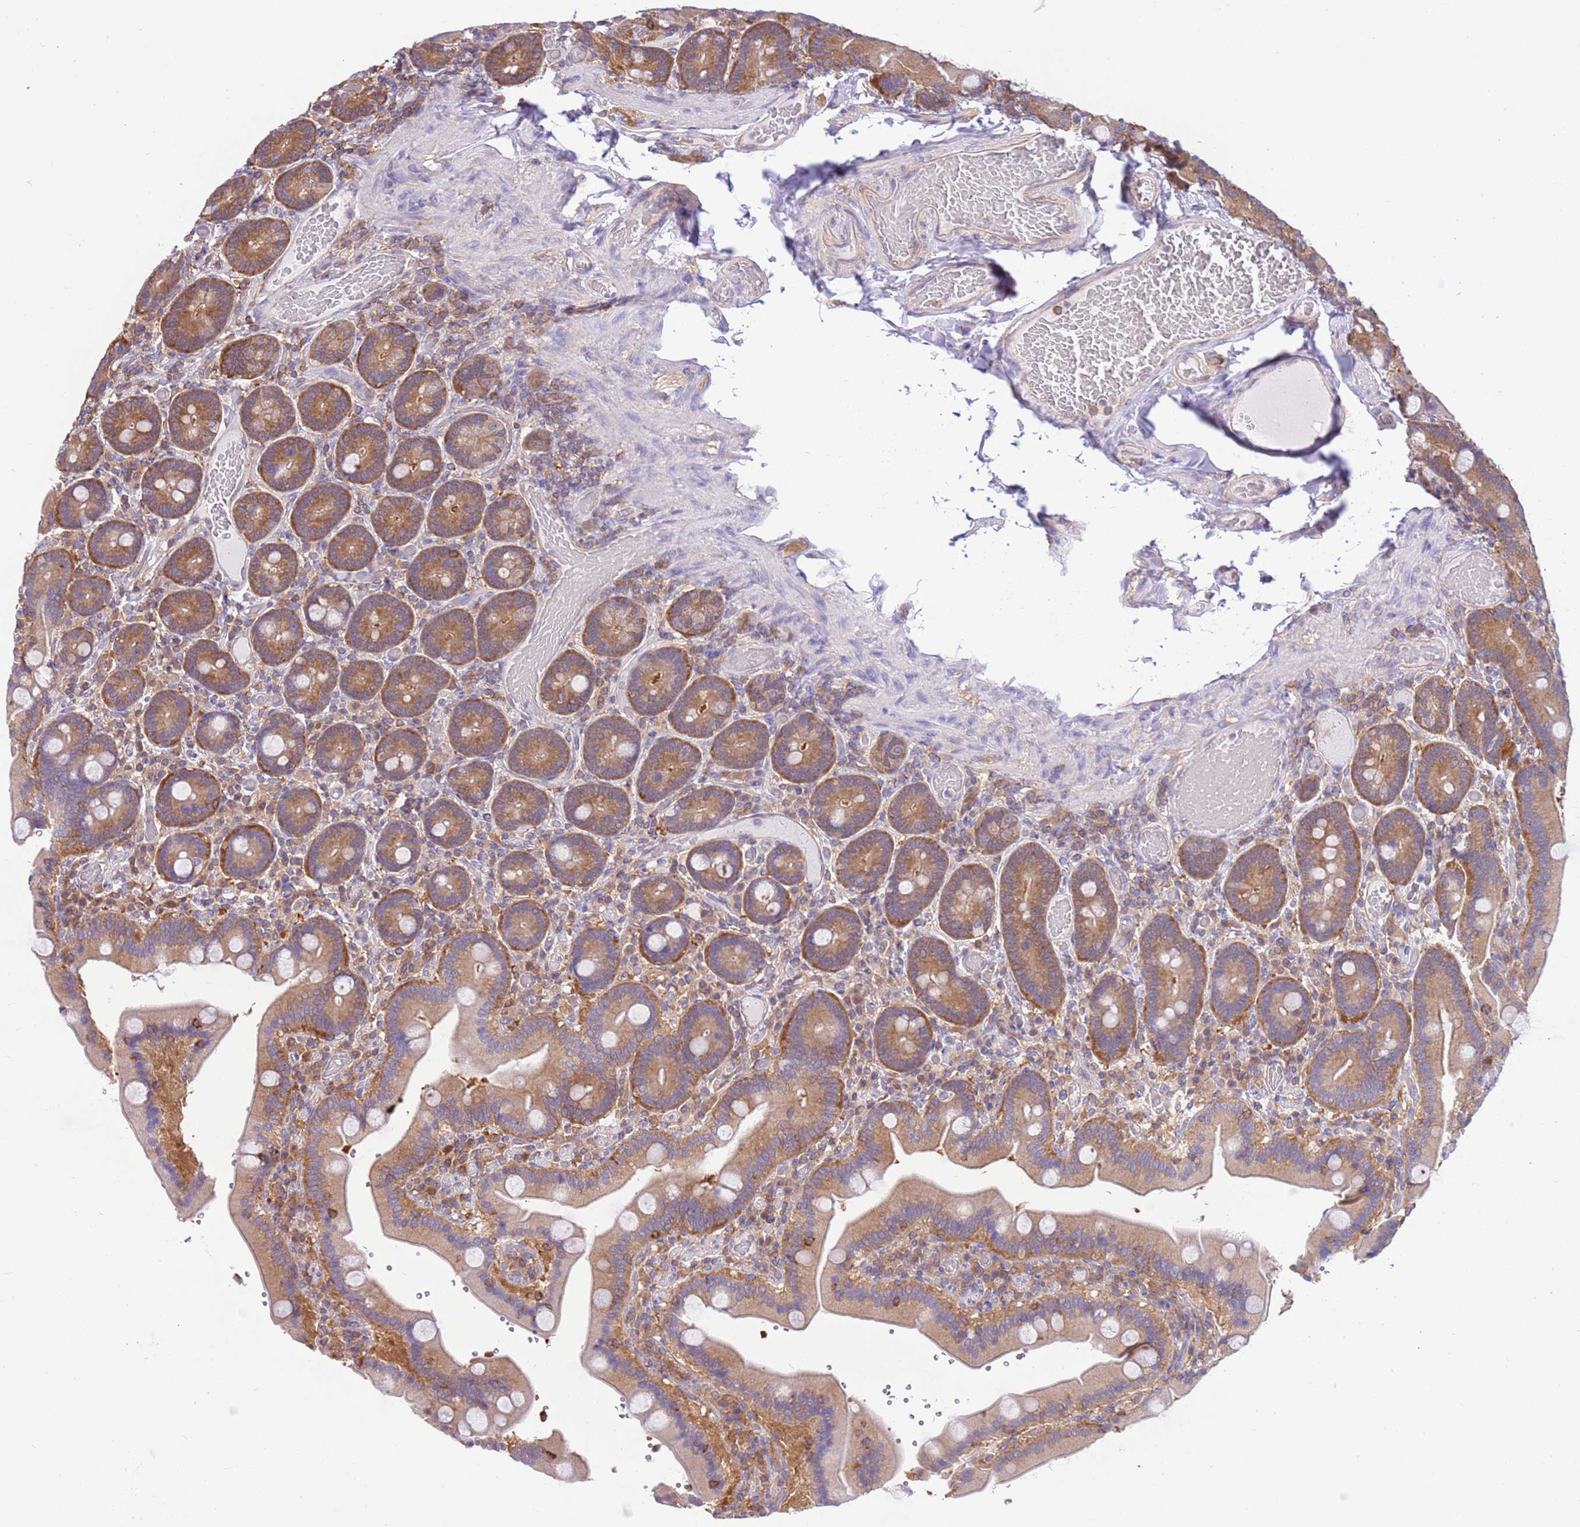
{"staining": {"intensity": "moderate", "quantity": ">75%", "location": "cytoplasmic/membranous"}, "tissue": "duodenum", "cell_type": "Glandular cells", "image_type": "normal", "snomed": [{"axis": "morphology", "description": "Normal tissue, NOS"}, {"axis": "topography", "description": "Duodenum"}], "caption": "Duodenum stained for a protein (brown) exhibits moderate cytoplasmic/membranous positive staining in approximately >75% of glandular cells.", "gene": "STIP1", "patient": {"sex": "female", "age": 62}}